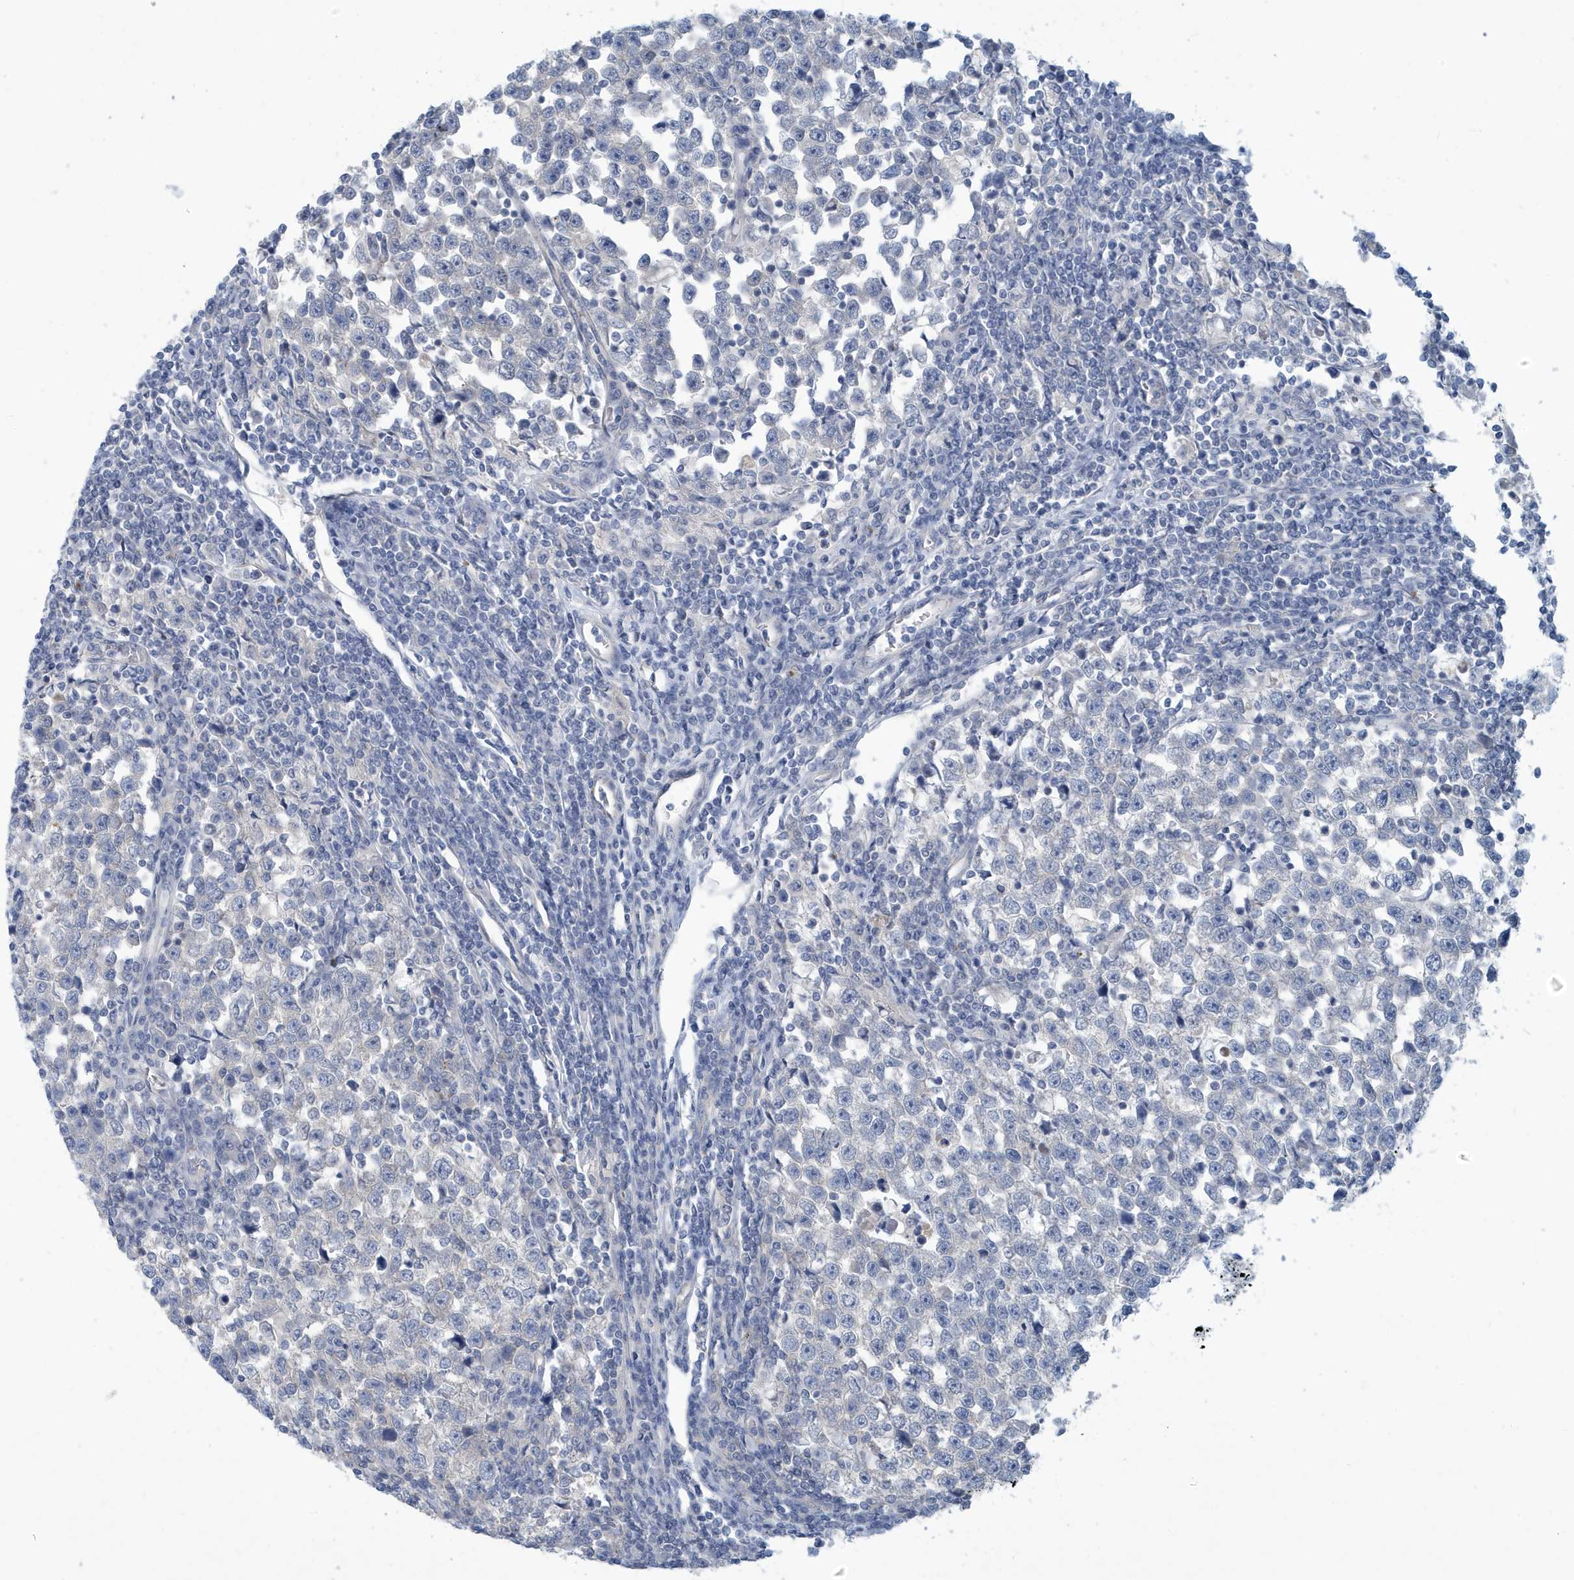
{"staining": {"intensity": "negative", "quantity": "none", "location": "none"}, "tissue": "testis cancer", "cell_type": "Tumor cells", "image_type": "cancer", "snomed": [{"axis": "morphology", "description": "Normal tissue, NOS"}, {"axis": "morphology", "description": "Seminoma, NOS"}, {"axis": "topography", "description": "Testis"}], "caption": "Tumor cells show no significant staining in testis seminoma. The staining was performed using DAB to visualize the protein expression in brown, while the nuclei were stained in blue with hematoxylin (Magnification: 20x).", "gene": "VTA1", "patient": {"sex": "male", "age": 43}}